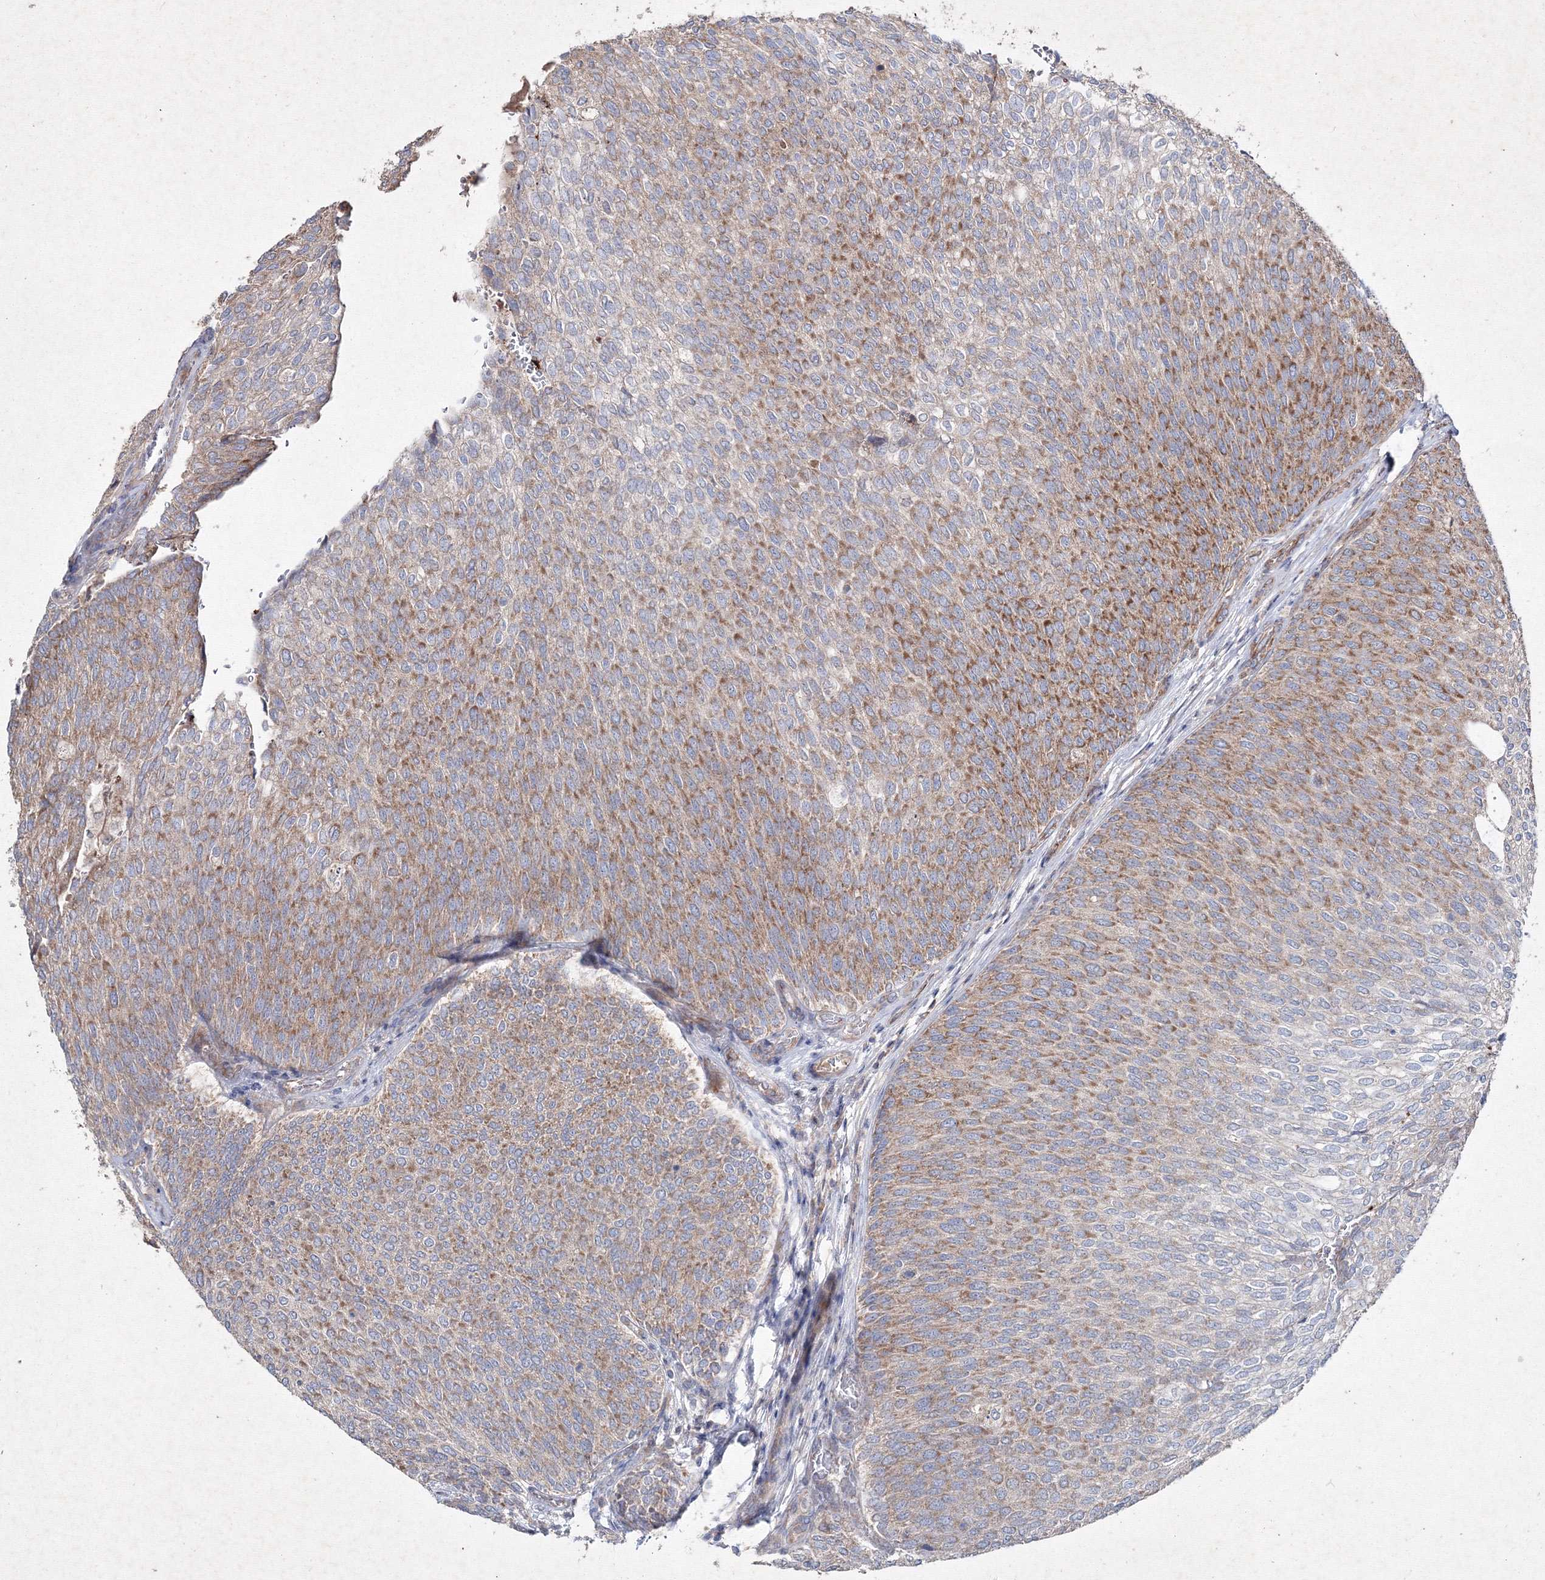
{"staining": {"intensity": "moderate", "quantity": ">75%", "location": "cytoplasmic/membranous"}, "tissue": "urothelial cancer", "cell_type": "Tumor cells", "image_type": "cancer", "snomed": [{"axis": "morphology", "description": "Urothelial carcinoma, Low grade"}, {"axis": "topography", "description": "Urinary bladder"}], "caption": "Immunohistochemical staining of urothelial carcinoma (low-grade) demonstrates medium levels of moderate cytoplasmic/membranous protein expression in approximately >75% of tumor cells.", "gene": "GFM1", "patient": {"sex": "female", "age": 79}}